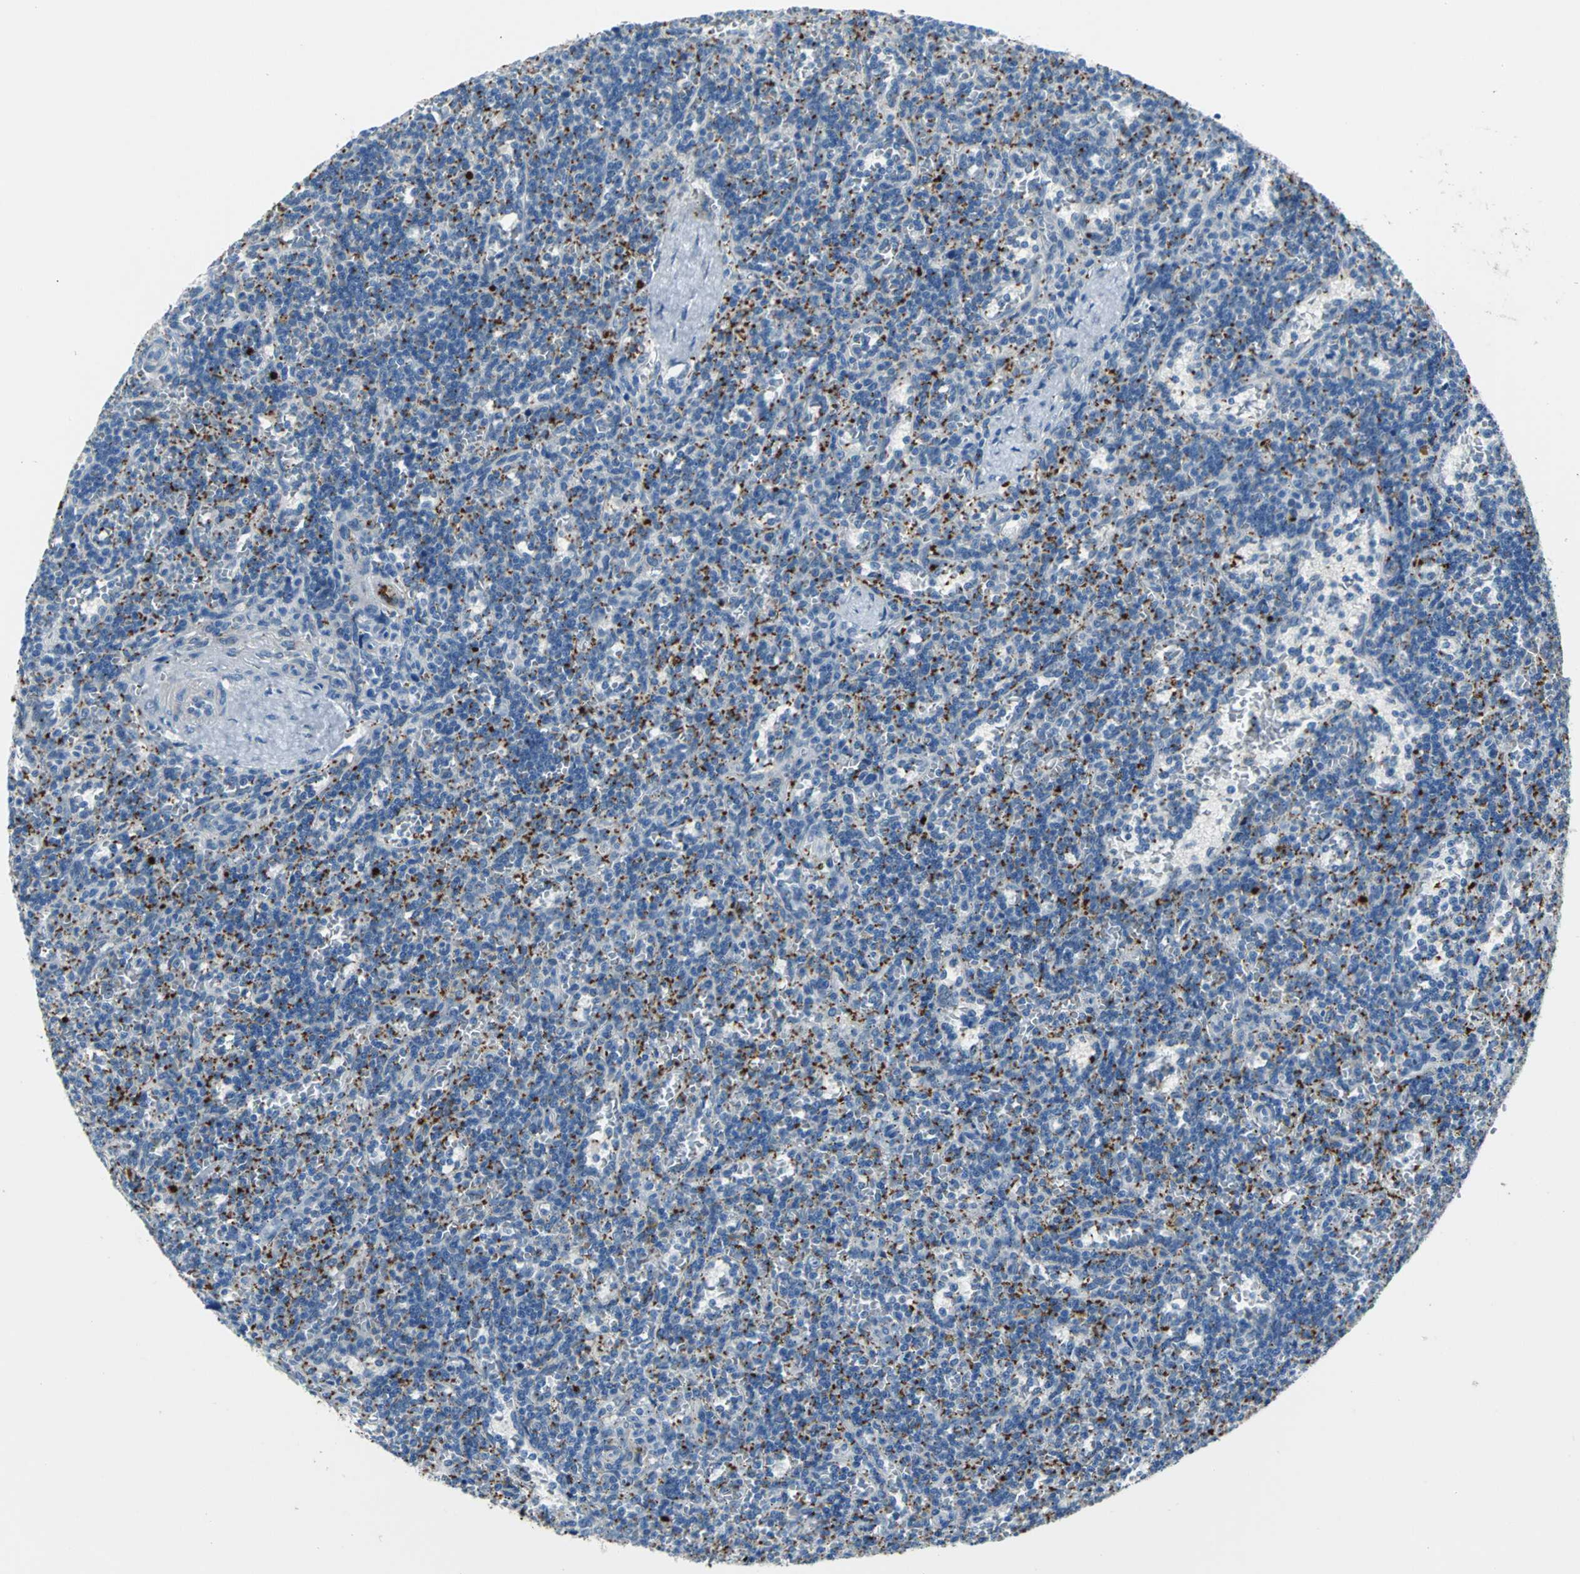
{"staining": {"intensity": "negative", "quantity": "none", "location": "none"}, "tissue": "lymphoma", "cell_type": "Tumor cells", "image_type": "cancer", "snomed": [{"axis": "morphology", "description": "Malignant lymphoma, non-Hodgkin's type, Low grade"}, {"axis": "topography", "description": "Spleen"}], "caption": "Immunohistochemistry (IHC) photomicrograph of neoplastic tissue: human low-grade malignant lymphoma, non-Hodgkin's type stained with DAB (3,3'-diaminobenzidine) shows no significant protein staining in tumor cells.", "gene": "SELP", "patient": {"sex": "male", "age": 73}}